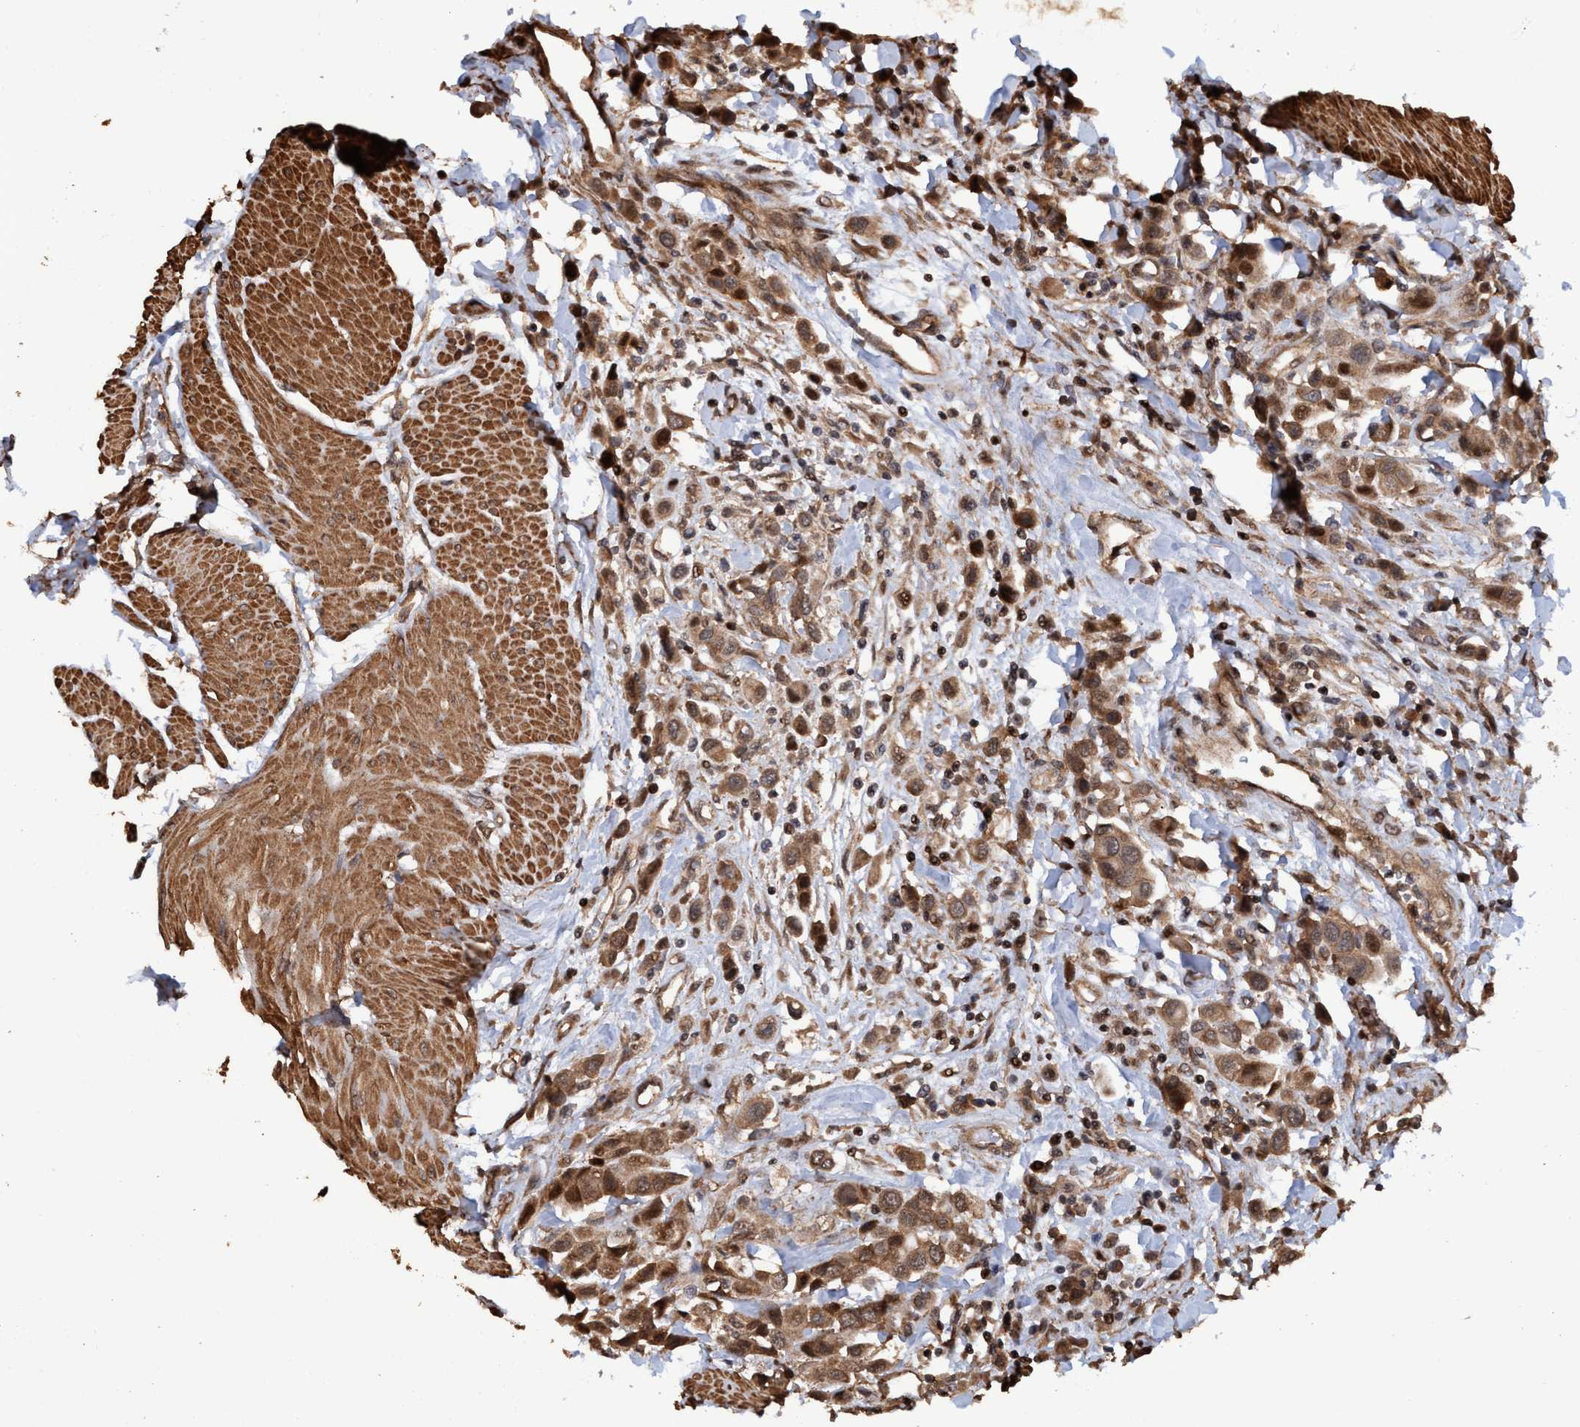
{"staining": {"intensity": "moderate", "quantity": ">75%", "location": "cytoplasmic/membranous,nuclear"}, "tissue": "urothelial cancer", "cell_type": "Tumor cells", "image_type": "cancer", "snomed": [{"axis": "morphology", "description": "Urothelial carcinoma, High grade"}, {"axis": "topography", "description": "Urinary bladder"}], "caption": "Moderate cytoplasmic/membranous and nuclear positivity is present in approximately >75% of tumor cells in urothelial cancer.", "gene": "TRPC7", "patient": {"sex": "male", "age": 50}}